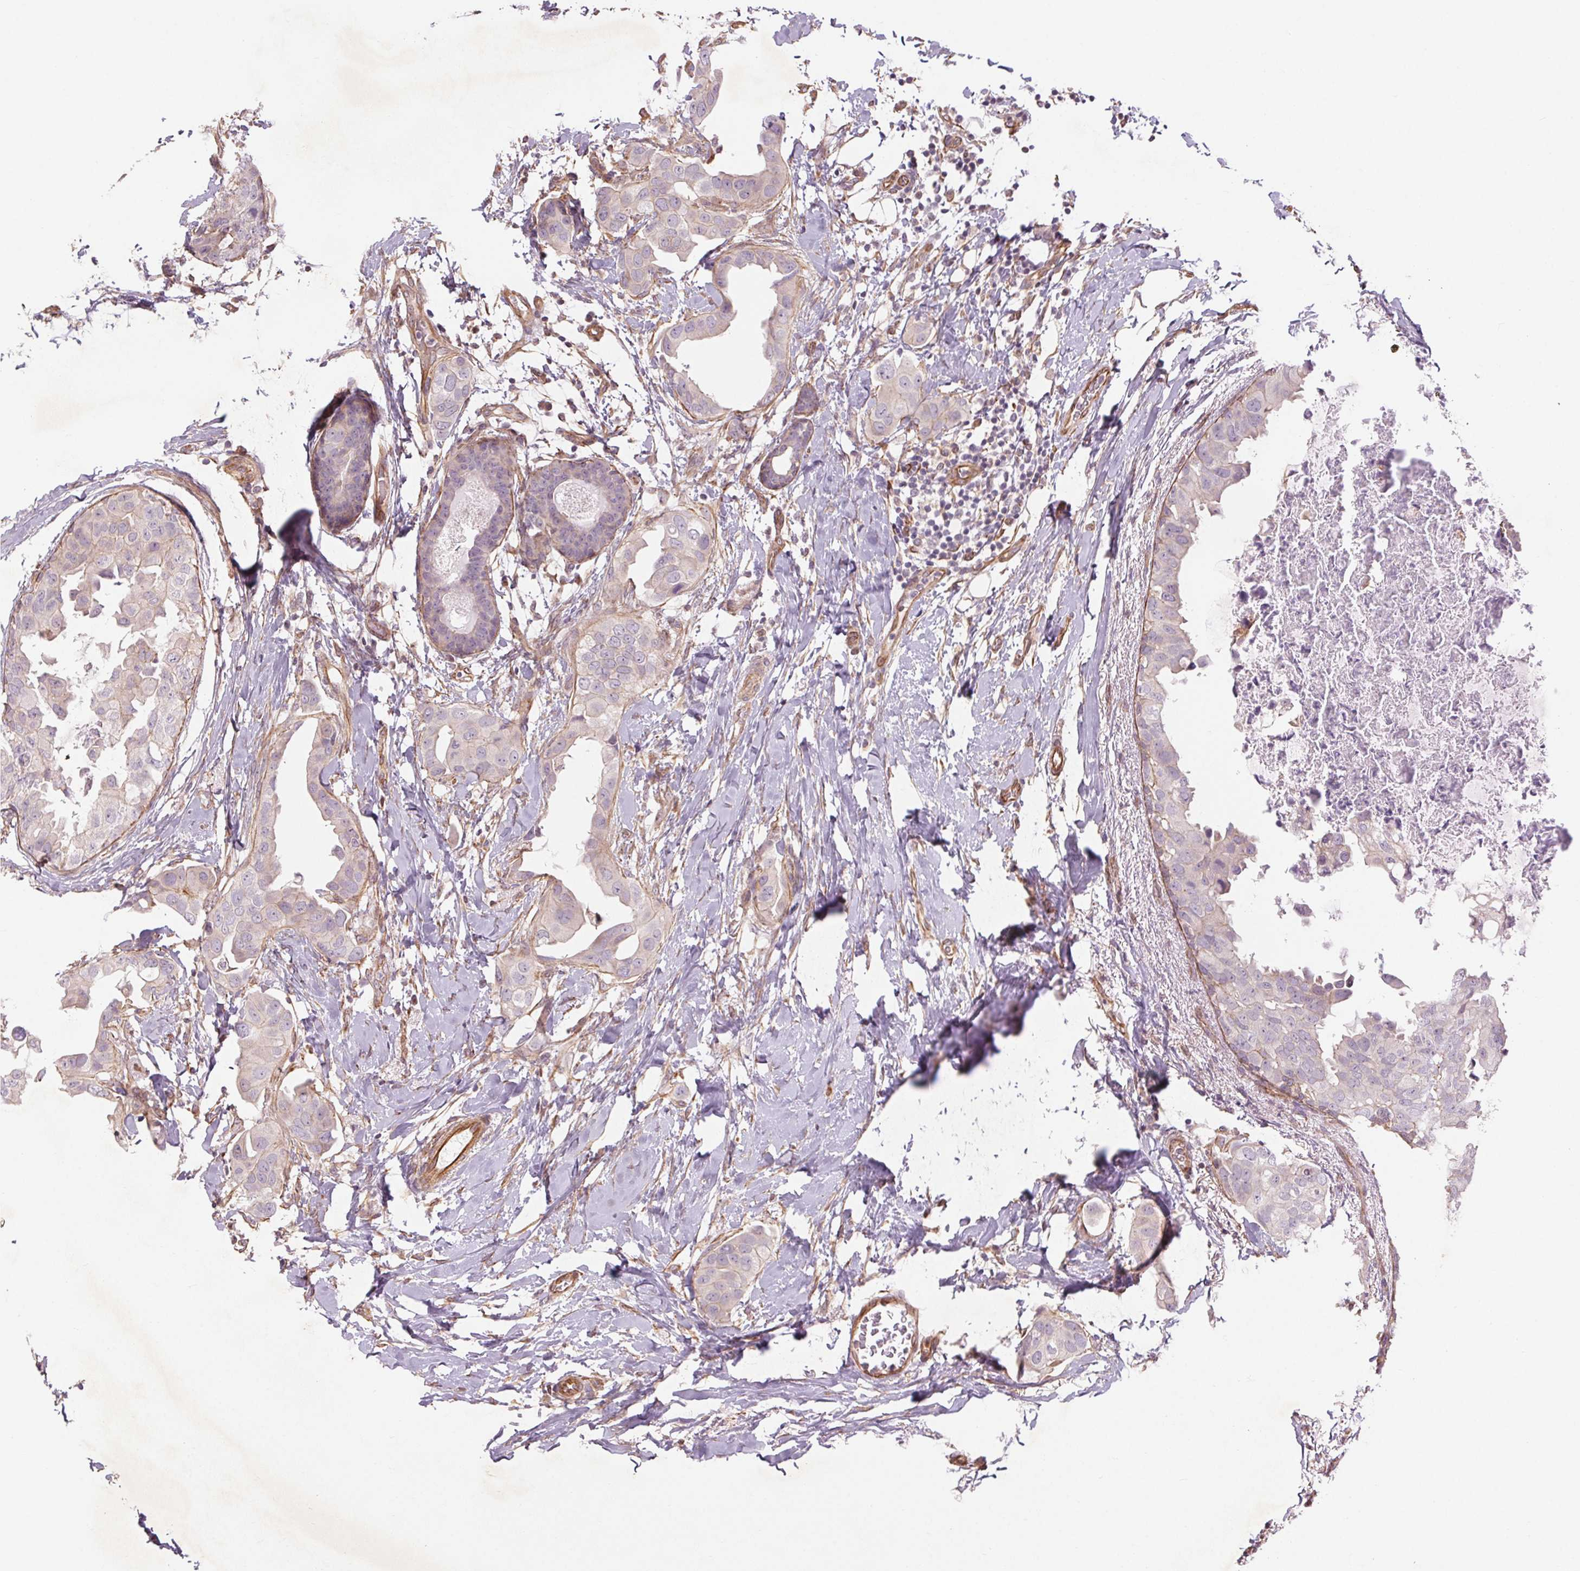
{"staining": {"intensity": "negative", "quantity": "none", "location": "none"}, "tissue": "breast cancer", "cell_type": "Tumor cells", "image_type": "cancer", "snomed": [{"axis": "morphology", "description": "Normal tissue, NOS"}, {"axis": "morphology", "description": "Duct carcinoma"}, {"axis": "topography", "description": "Breast"}], "caption": "DAB immunohistochemical staining of intraductal carcinoma (breast) demonstrates no significant expression in tumor cells. The staining is performed using DAB (3,3'-diaminobenzidine) brown chromogen with nuclei counter-stained in using hematoxylin.", "gene": "CCSER1", "patient": {"sex": "female", "age": 40}}